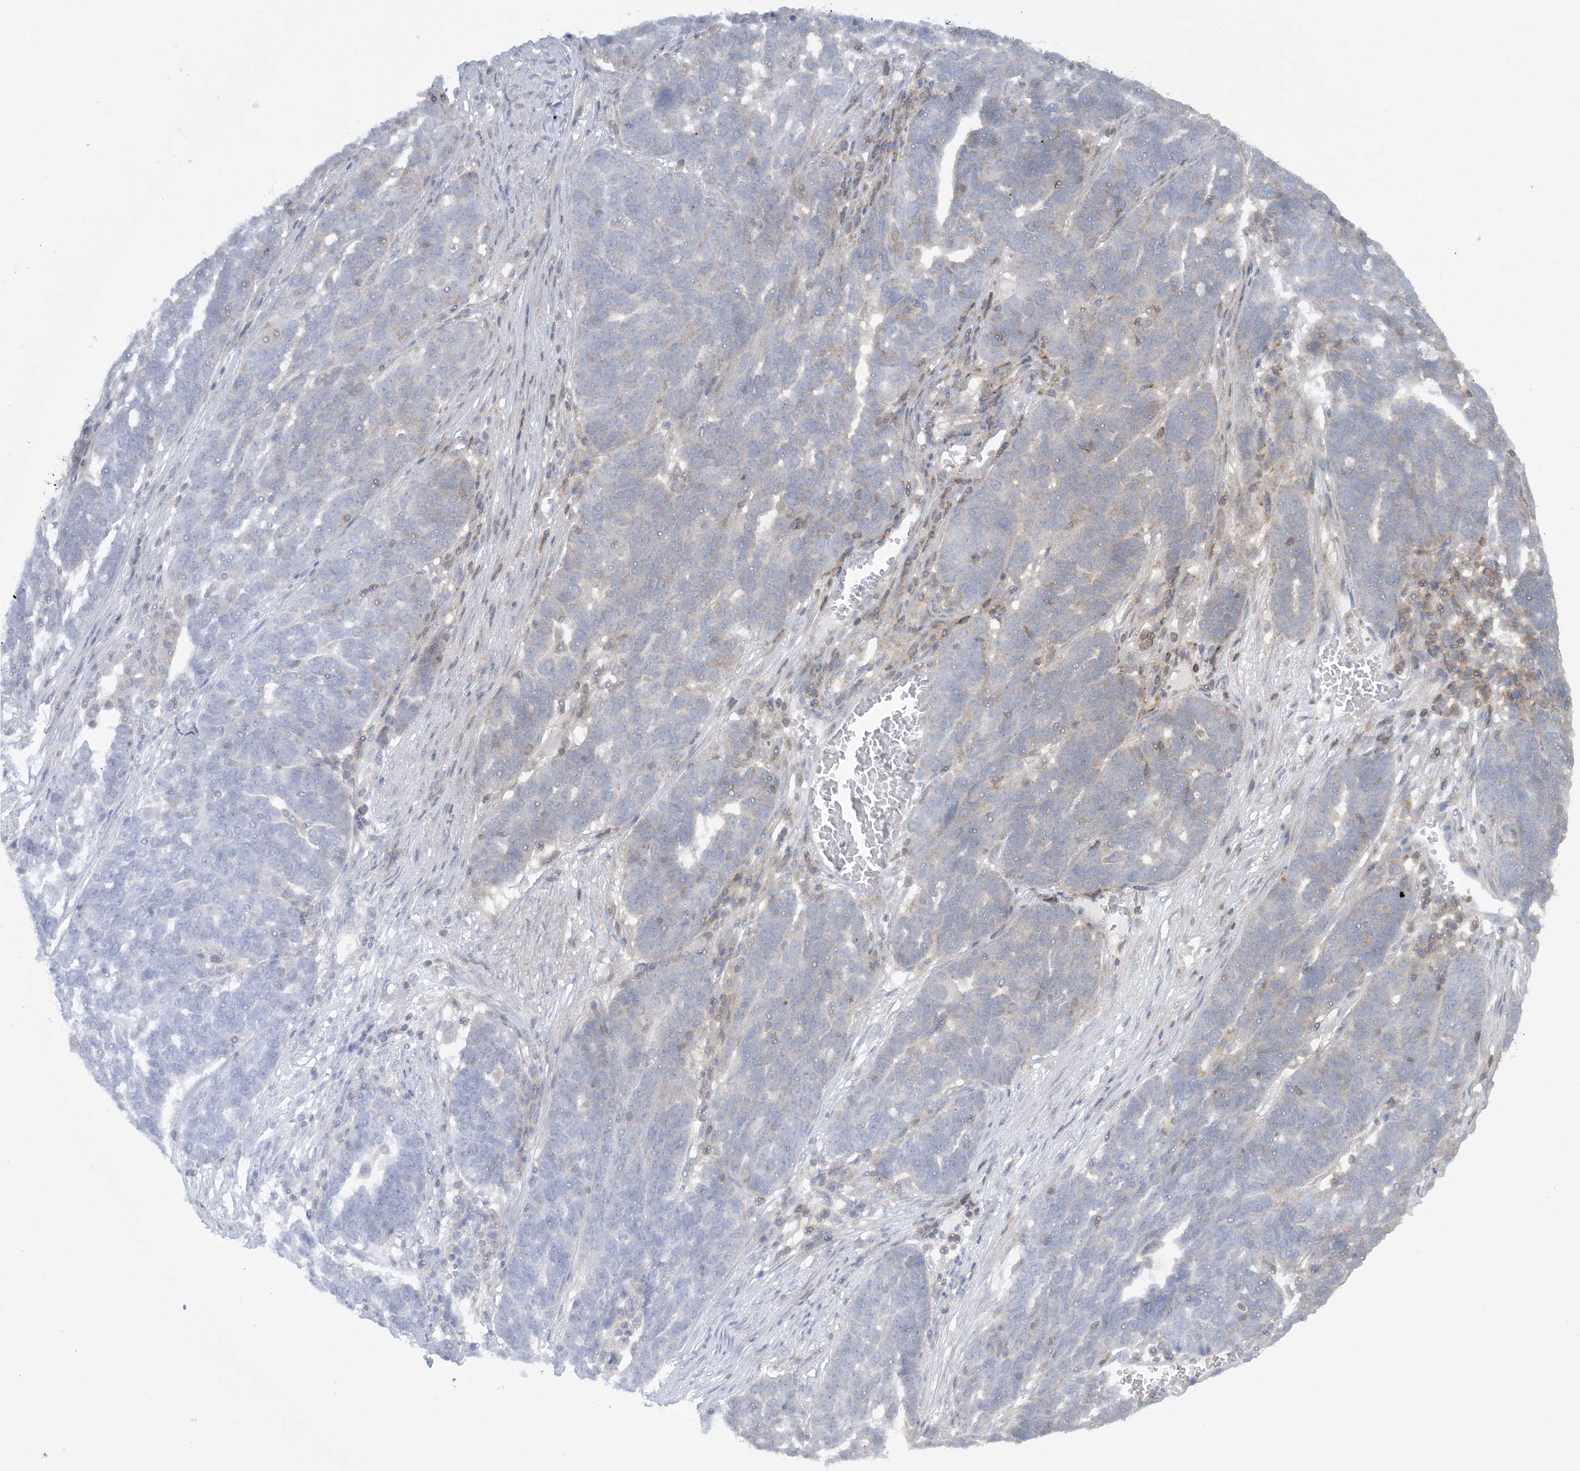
{"staining": {"intensity": "negative", "quantity": "none", "location": "none"}, "tissue": "ovarian cancer", "cell_type": "Tumor cells", "image_type": "cancer", "snomed": [{"axis": "morphology", "description": "Cystadenocarcinoma, serous, NOS"}, {"axis": "topography", "description": "Ovary"}], "caption": "High magnification brightfield microscopy of serous cystadenocarcinoma (ovarian) stained with DAB (brown) and counterstained with hematoxylin (blue): tumor cells show no significant positivity.", "gene": "ARHGAP30", "patient": {"sex": "female", "age": 59}}